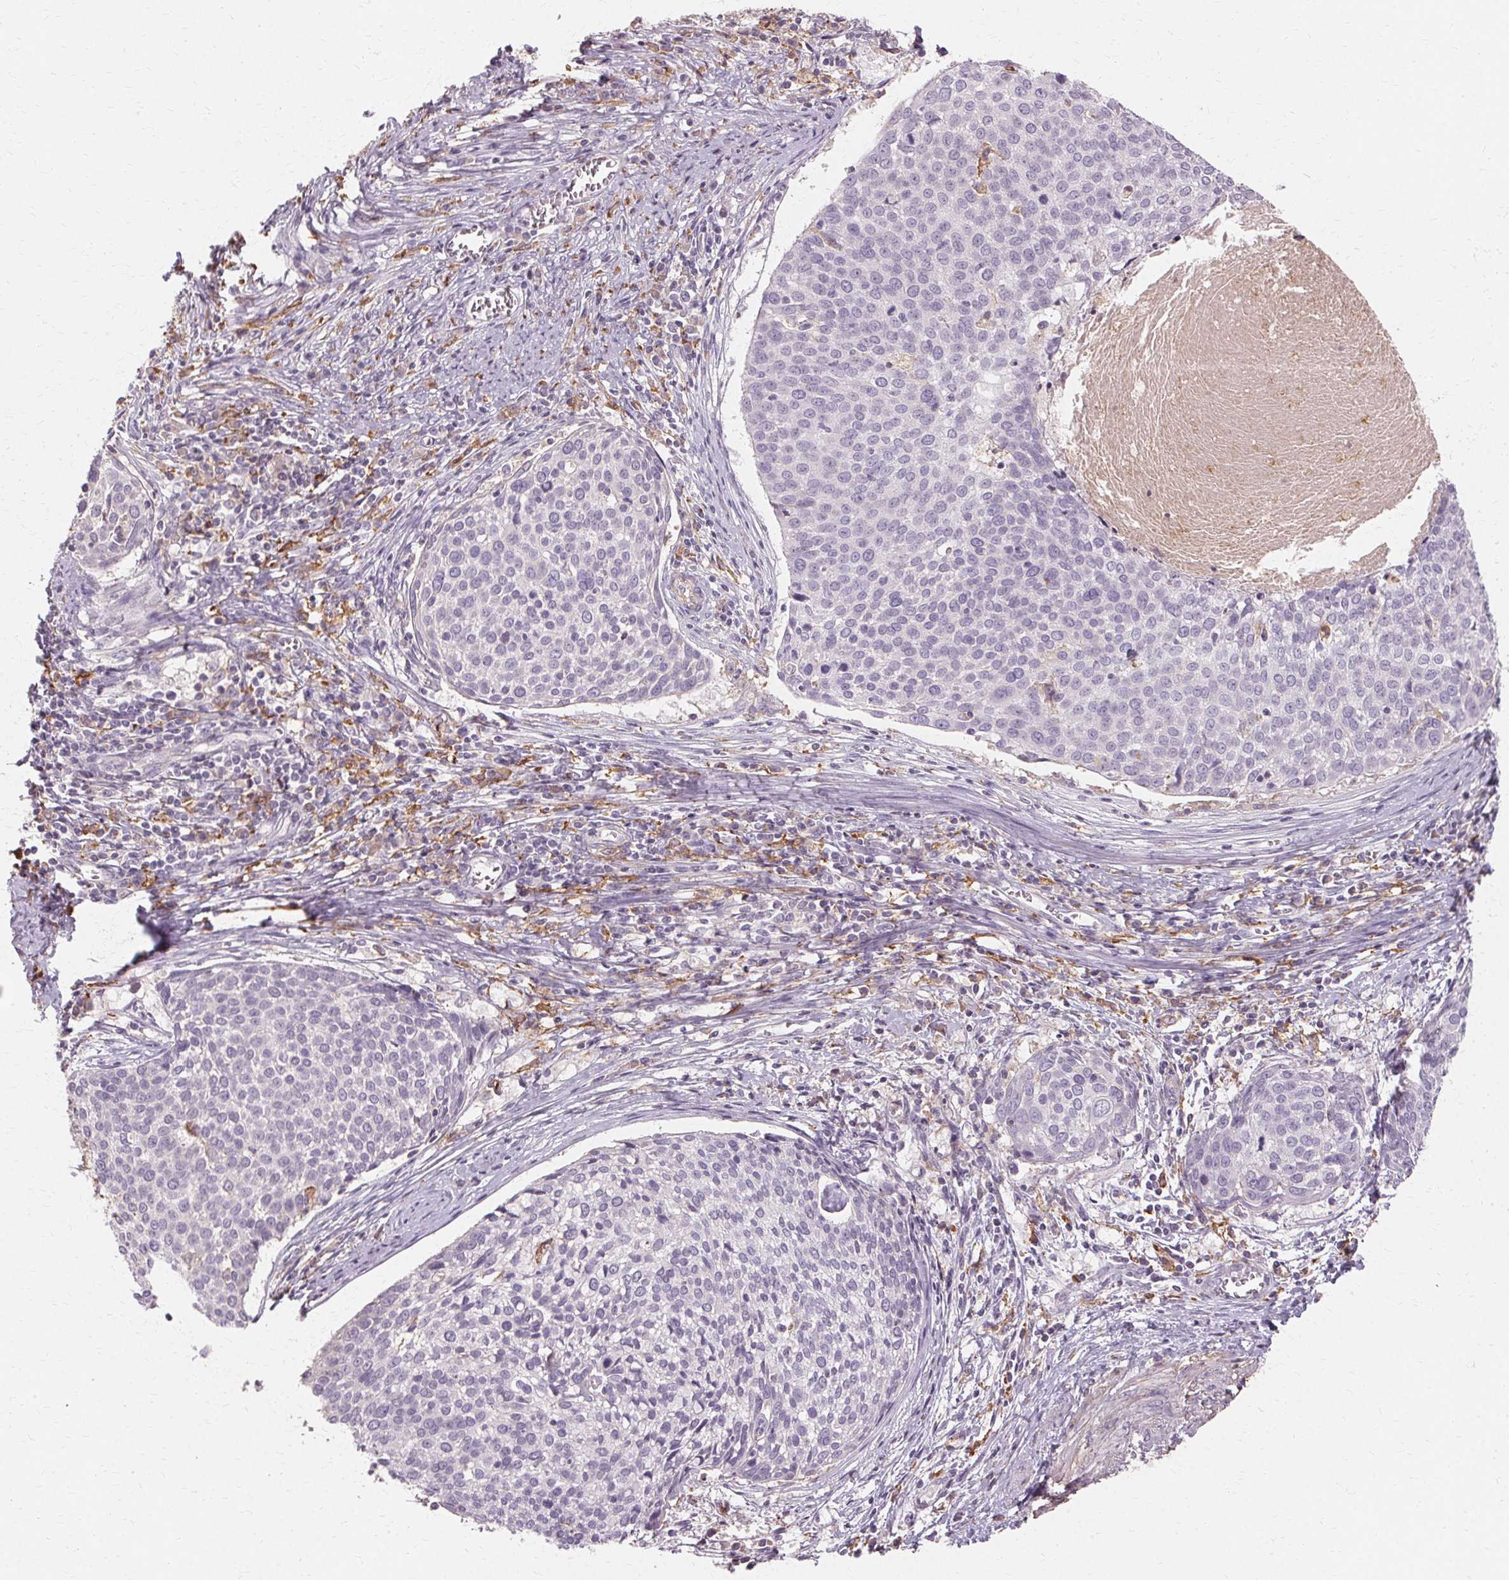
{"staining": {"intensity": "negative", "quantity": "none", "location": "none"}, "tissue": "cervical cancer", "cell_type": "Tumor cells", "image_type": "cancer", "snomed": [{"axis": "morphology", "description": "Squamous cell carcinoma, NOS"}, {"axis": "topography", "description": "Cervix"}], "caption": "Histopathology image shows no significant protein staining in tumor cells of cervical cancer. Nuclei are stained in blue.", "gene": "IFNGR1", "patient": {"sex": "female", "age": 39}}